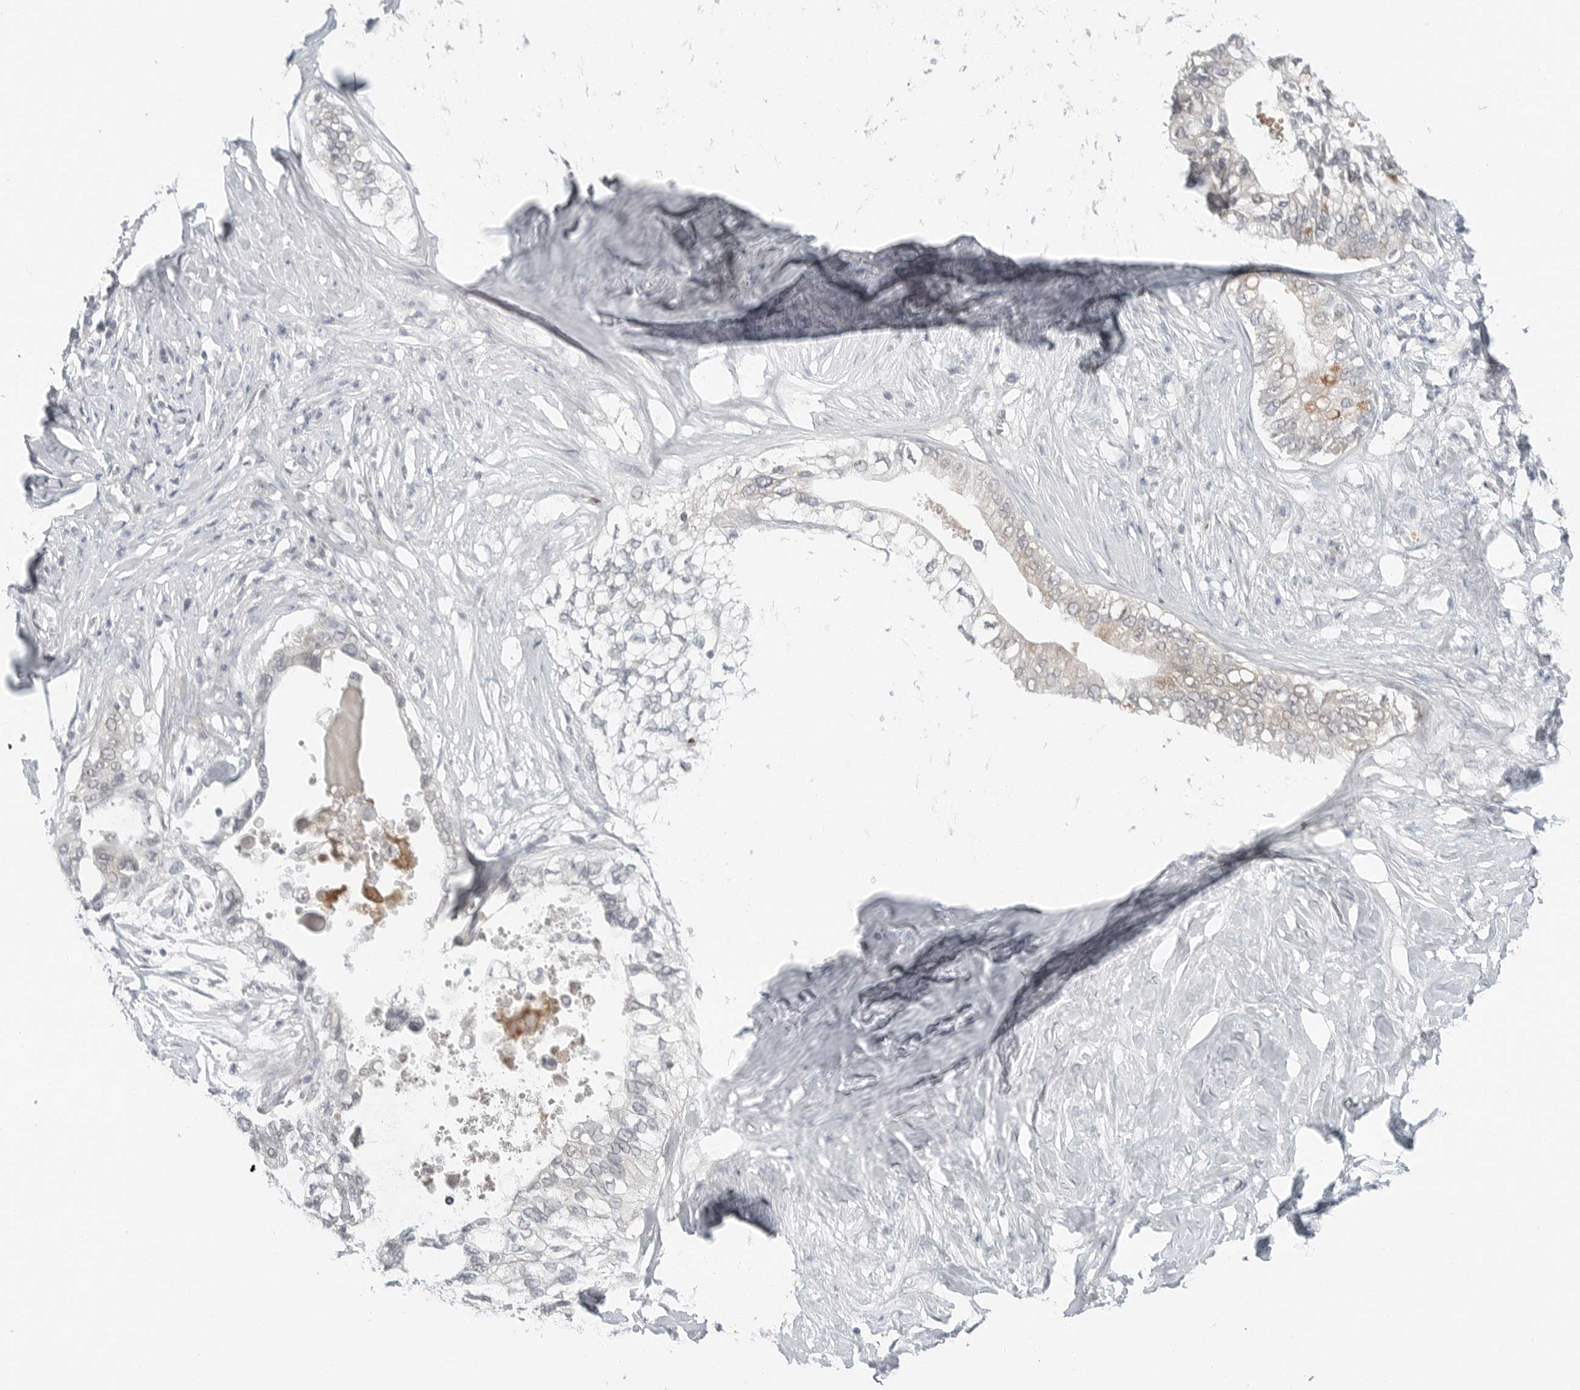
{"staining": {"intensity": "weak", "quantity": "<25%", "location": "cytoplasmic/membranous"}, "tissue": "pancreatic cancer", "cell_type": "Tumor cells", "image_type": "cancer", "snomed": [{"axis": "morphology", "description": "Normal tissue, NOS"}, {"axis": "morphology", "description": "Adenocarcinoma, NOS"}, {"axis": "topography", "description": "Pancreas"}, {"axis": "topography", "description": "Peripheral nerve tissue"}], "caption": "This is a micrograph of IHC staining of pancreatic cancer, which shows no expression in tumor cells.", "gene": "FCRLB", "patient": {"sex": "male", "age": 59}}